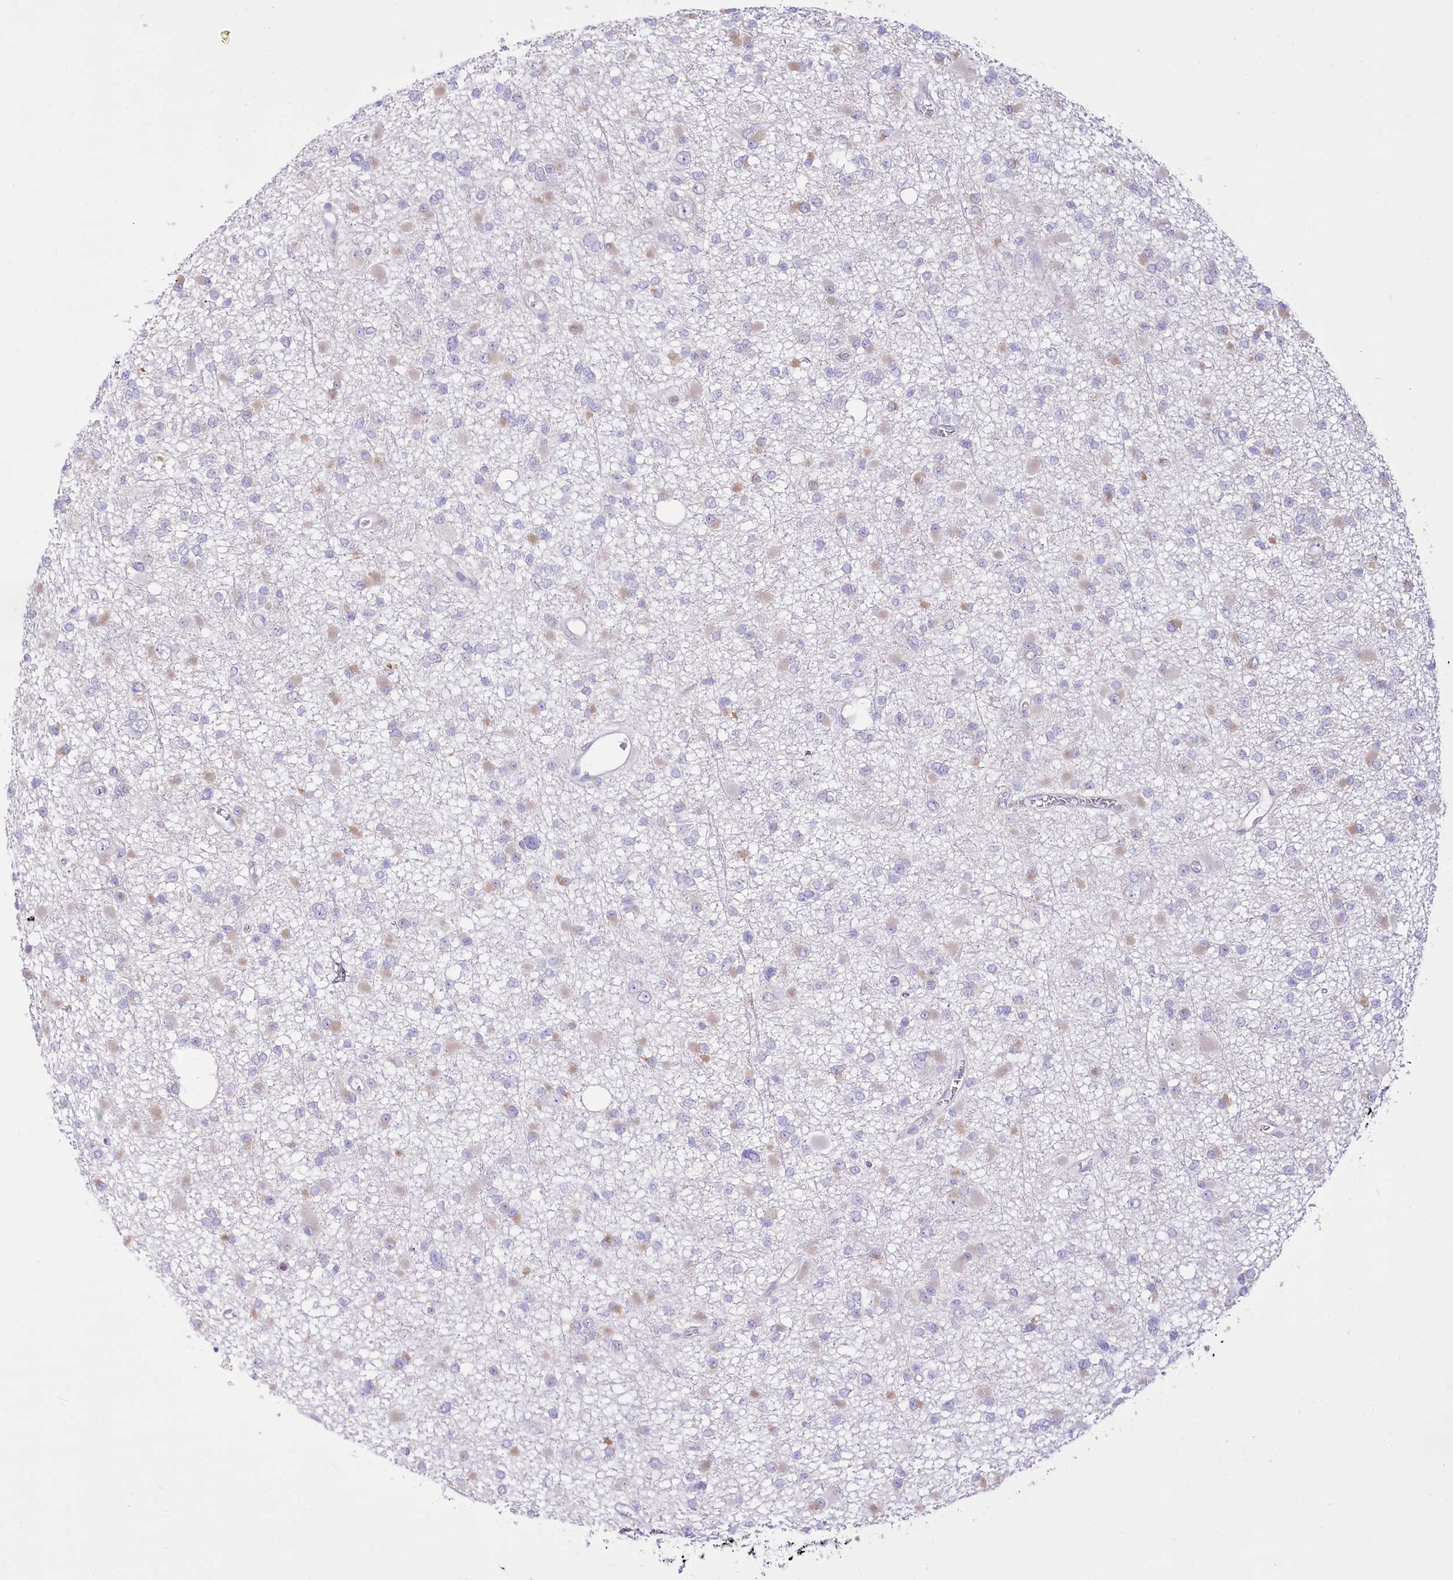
{"staining": {"intensity": "negative", "quantity": "none", "location": "none"}, "tissue": "glioma", "cell_type": "Tumor cells", "image_type": "cancer", "snomed": [{"axis": "morphology", "description": "Glioma, malignant, Low grade"}, {"axis": "topography", "description": "Brain"}], "caption": "The histopathology image exhibits no significant expression in tumor cells of glioma.", "gene": "STT3B", "patient": {"sex": "female", "age": 22}}